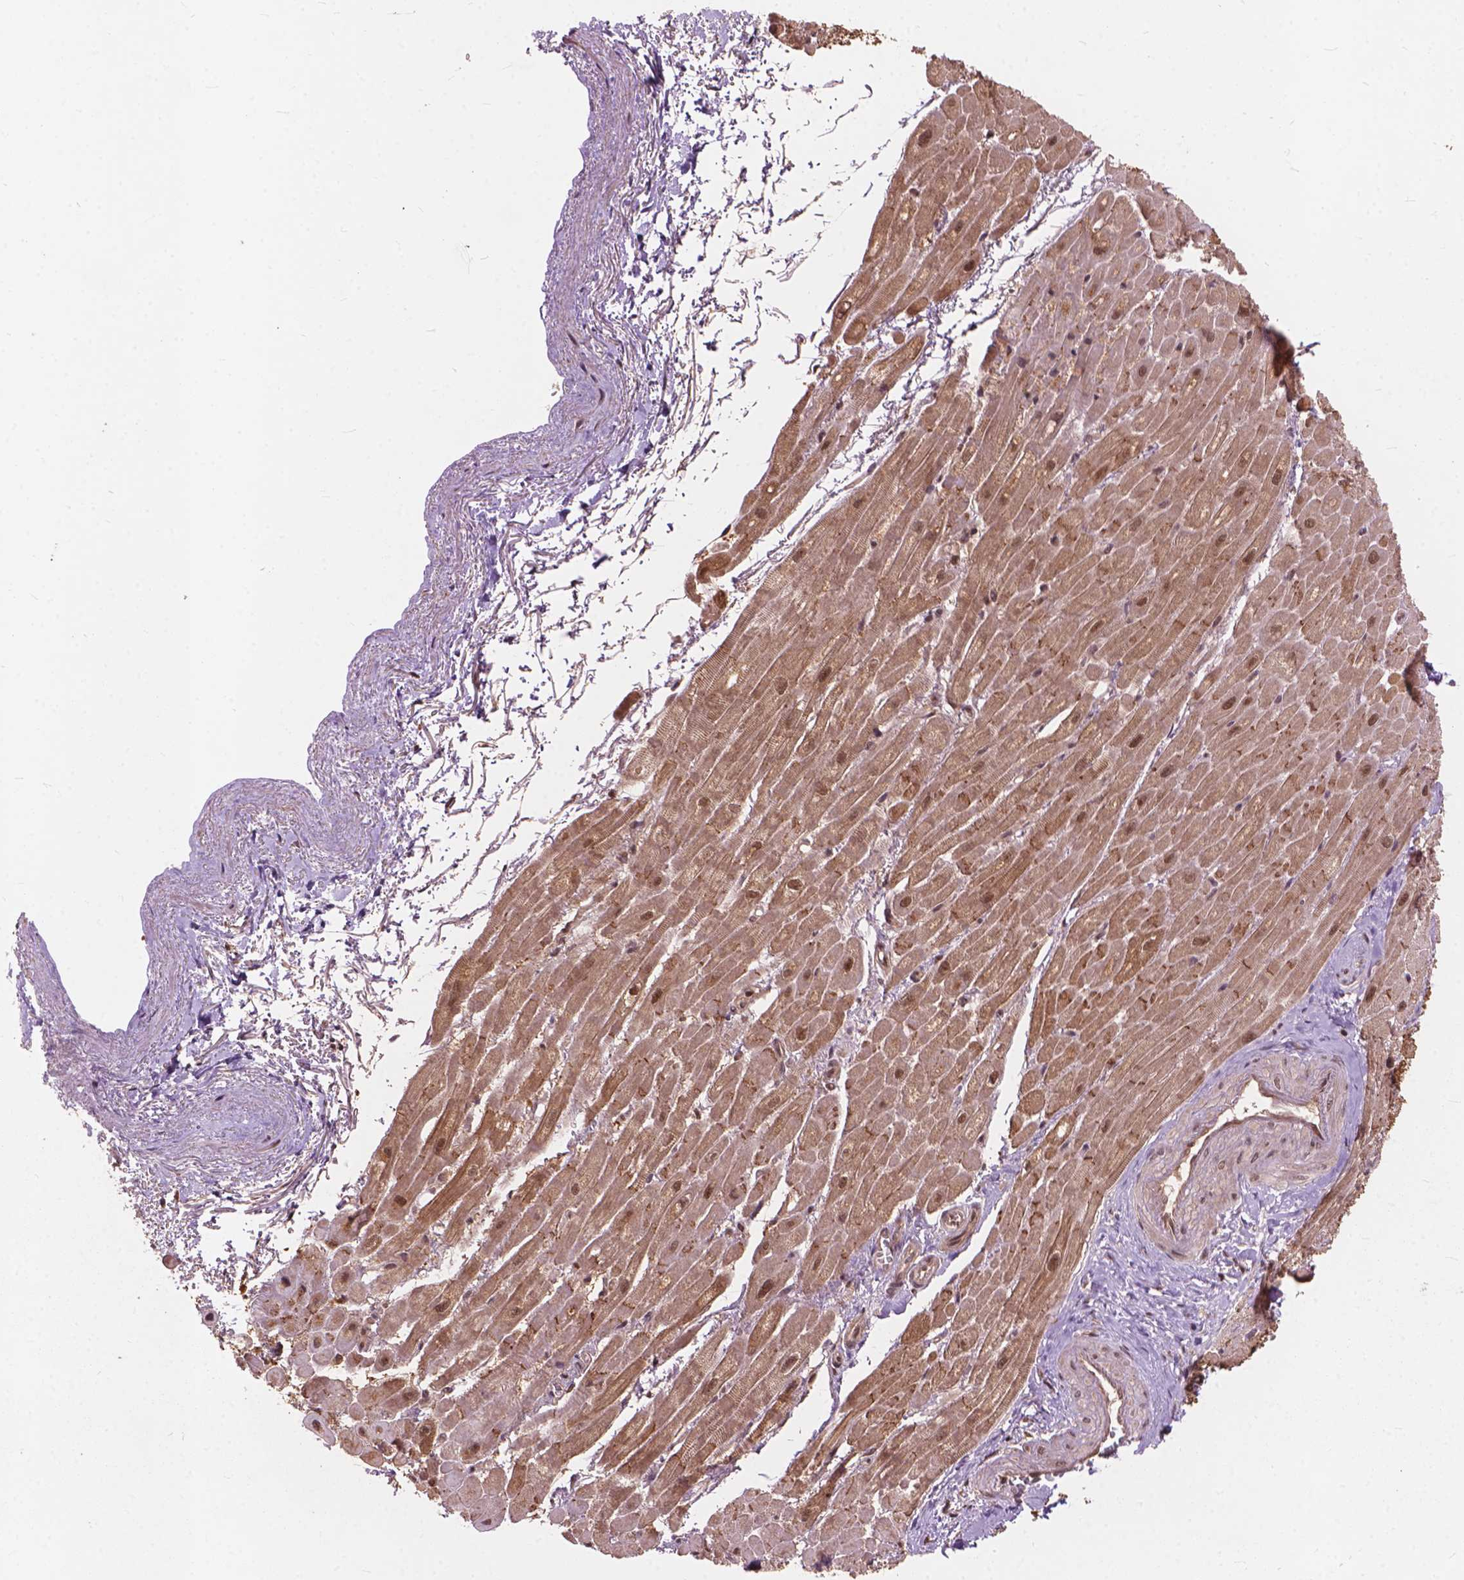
{"staining": {"intensity": "moderate", "quantity": ">75%", "location": "cytoplasmic/membranous,nuclear"}, "tissue": "heart muscle", "cell_type": "Cardiomyocytes", "image_type": "normal", "snomed": [{"axis": "morphology", "description": "Normal tissue, NOS"}, {"axis": "topography", "description": "Heart"}], "caption": "This histopathology image demonstrates immunohistochemistry (IHC) staining of normal human heart muscle, with medium moderate cytoplasmic/membranous,nuclear positivity in approximately >75% of cardiomyocytes.", "gene": "SSU72", "patient": {"sex": "male", "age": 62}}